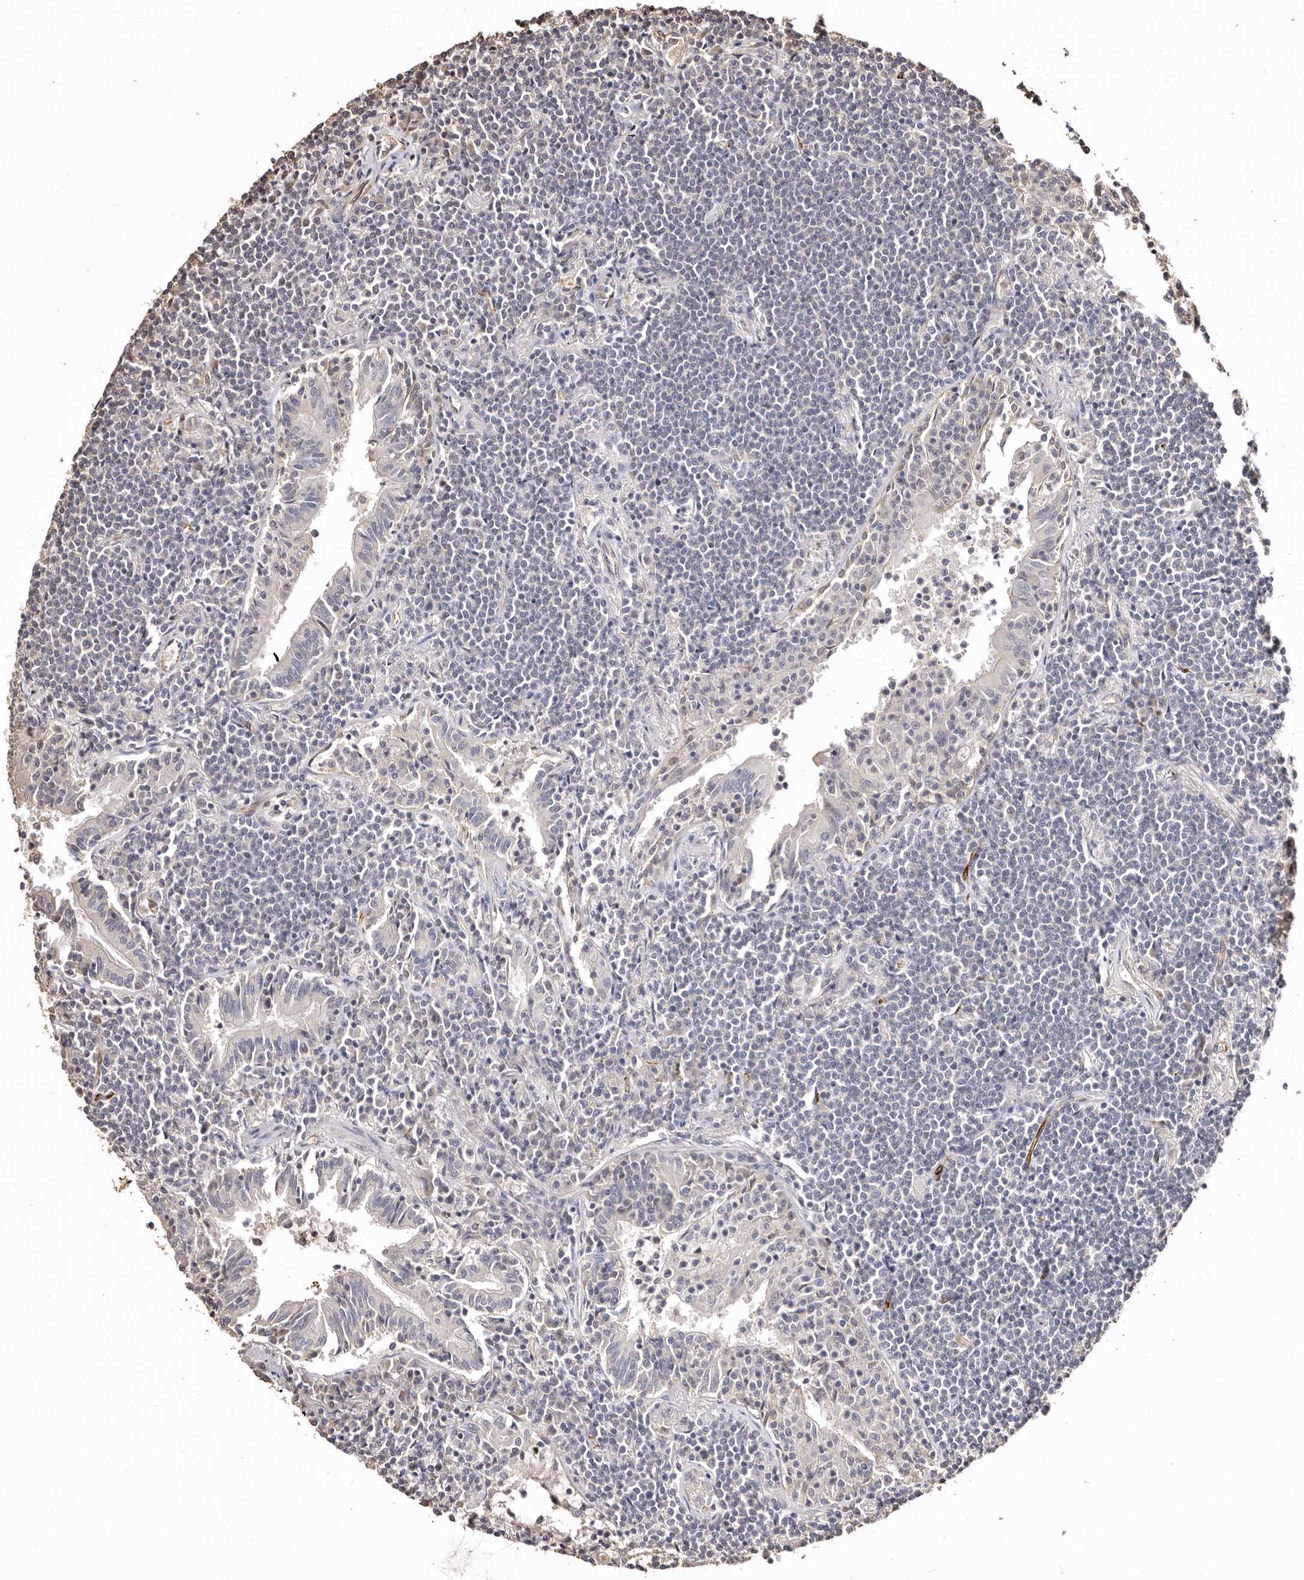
{"staining": {"intensity": "negative", "quantity": "none", "location": "none"}, "tissue": "lymphoma", "cell_type": "Tumor cells", "image_type": "cancer", "snomed": [{"axis": "morphology", "description": "Malignant lymphoma, non-Hodgkin's type, Low grade"}, {"axis": "topography", "description": "Lung"}], "caption": "High magnification brightfield microscopy of lymphoma stained with DAB (3,3'-diaminobenzidine) (brown) and counterstained with hematoxylin (blue): tumor cells show no significant staining.", "gene": "ZNF557", "patient": {"sex": "female", "age": 71}}